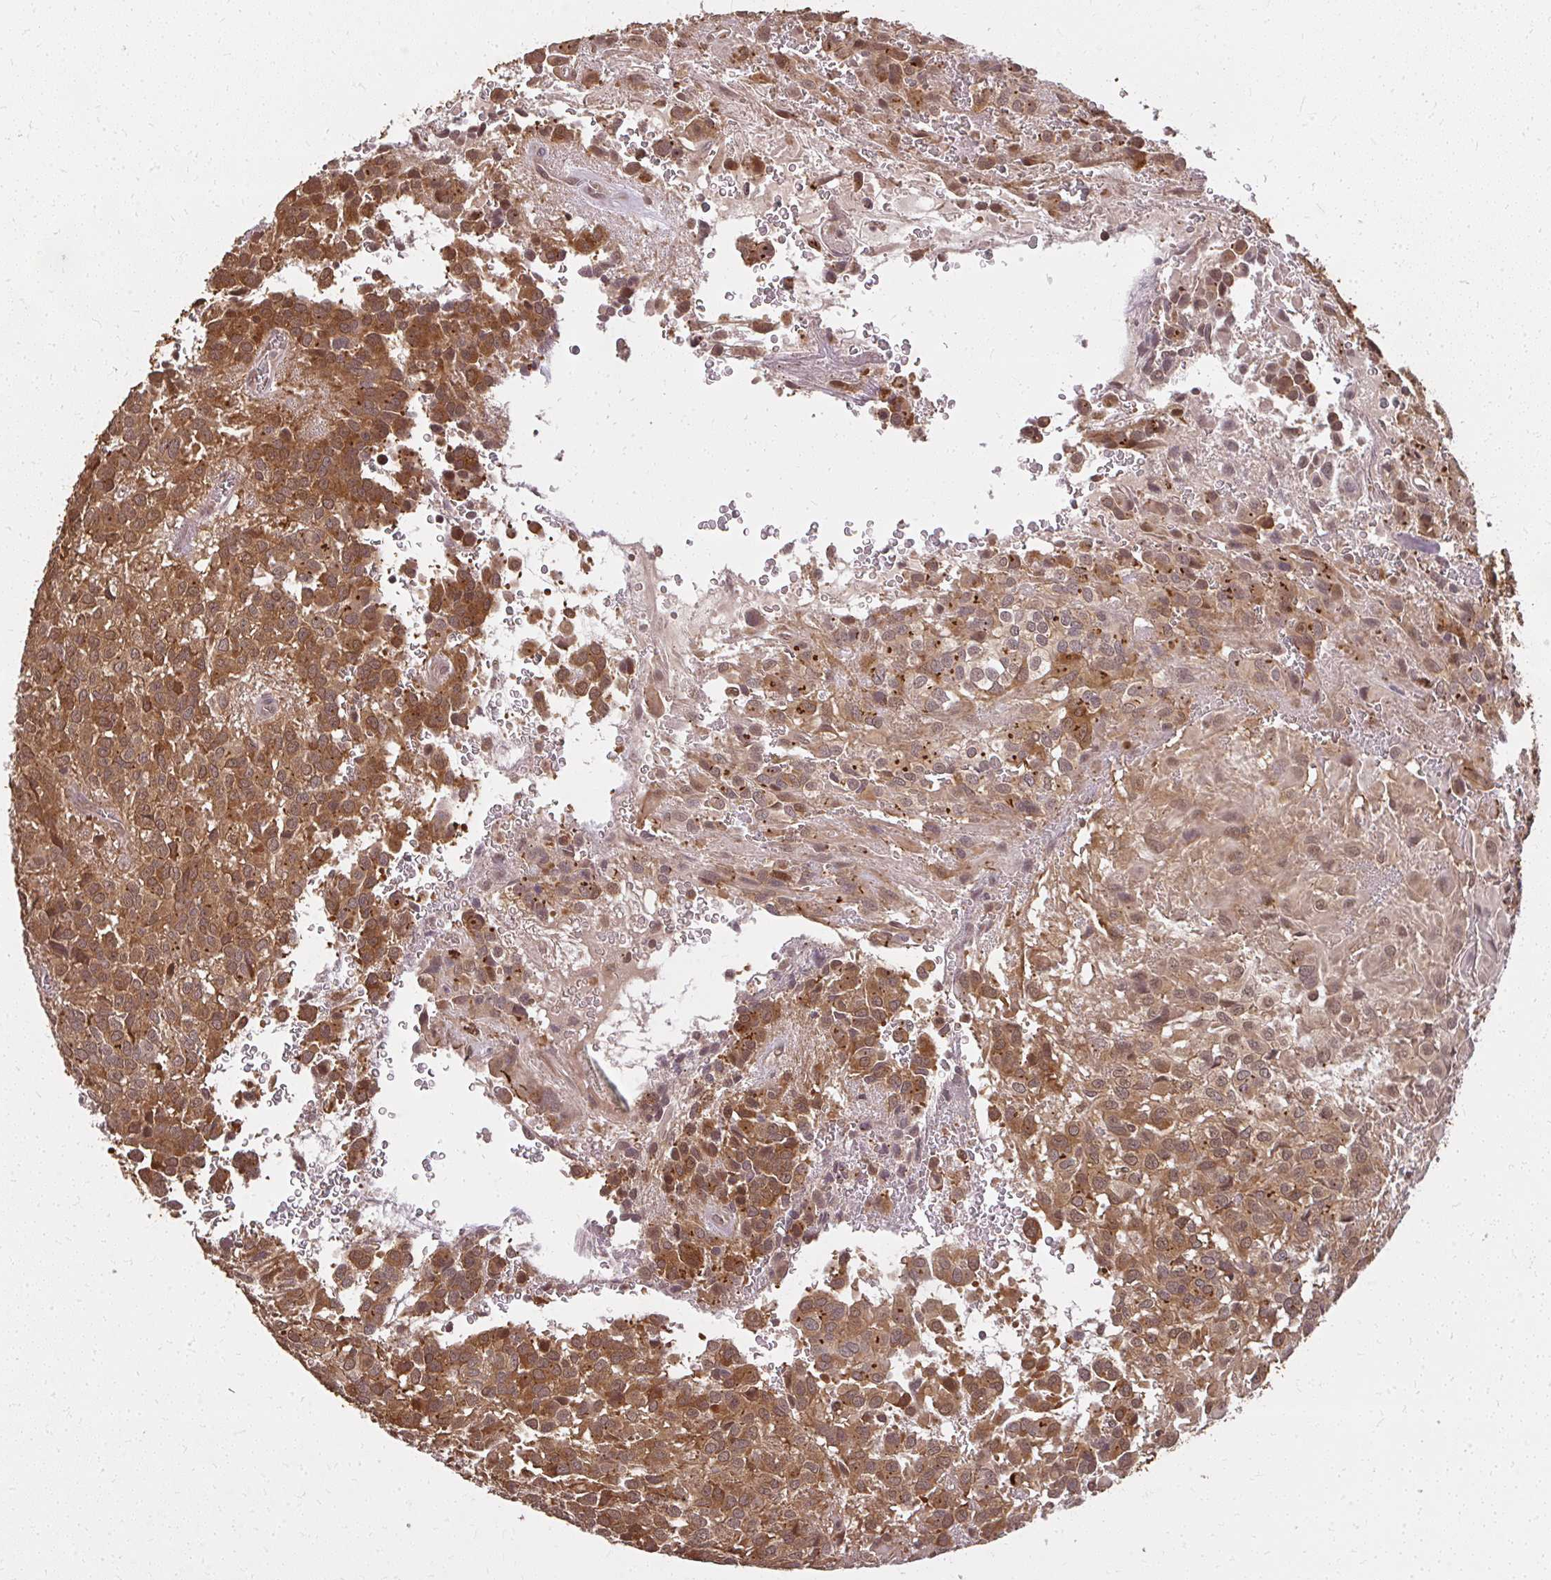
{"staining": {"intensity": "moderate", "quantity": ">75%", "location": "cytoplasmic/membranous"}, "tissue": "glioma", "cell_type": "Tumor cells", "image_type": "cancer", "snomed": [{"axis": "morphology", "description": "Glioma, malignant, Low grade"}, {"axis": "topography", "description": "Brain"}], "caption": "Moderate cytoplasmic/membranous protein positivity is seen in approximately >75% of tumor cells in glioma.", "gene": "LARS2", "patient": {"sex": "male", "age": 56}}